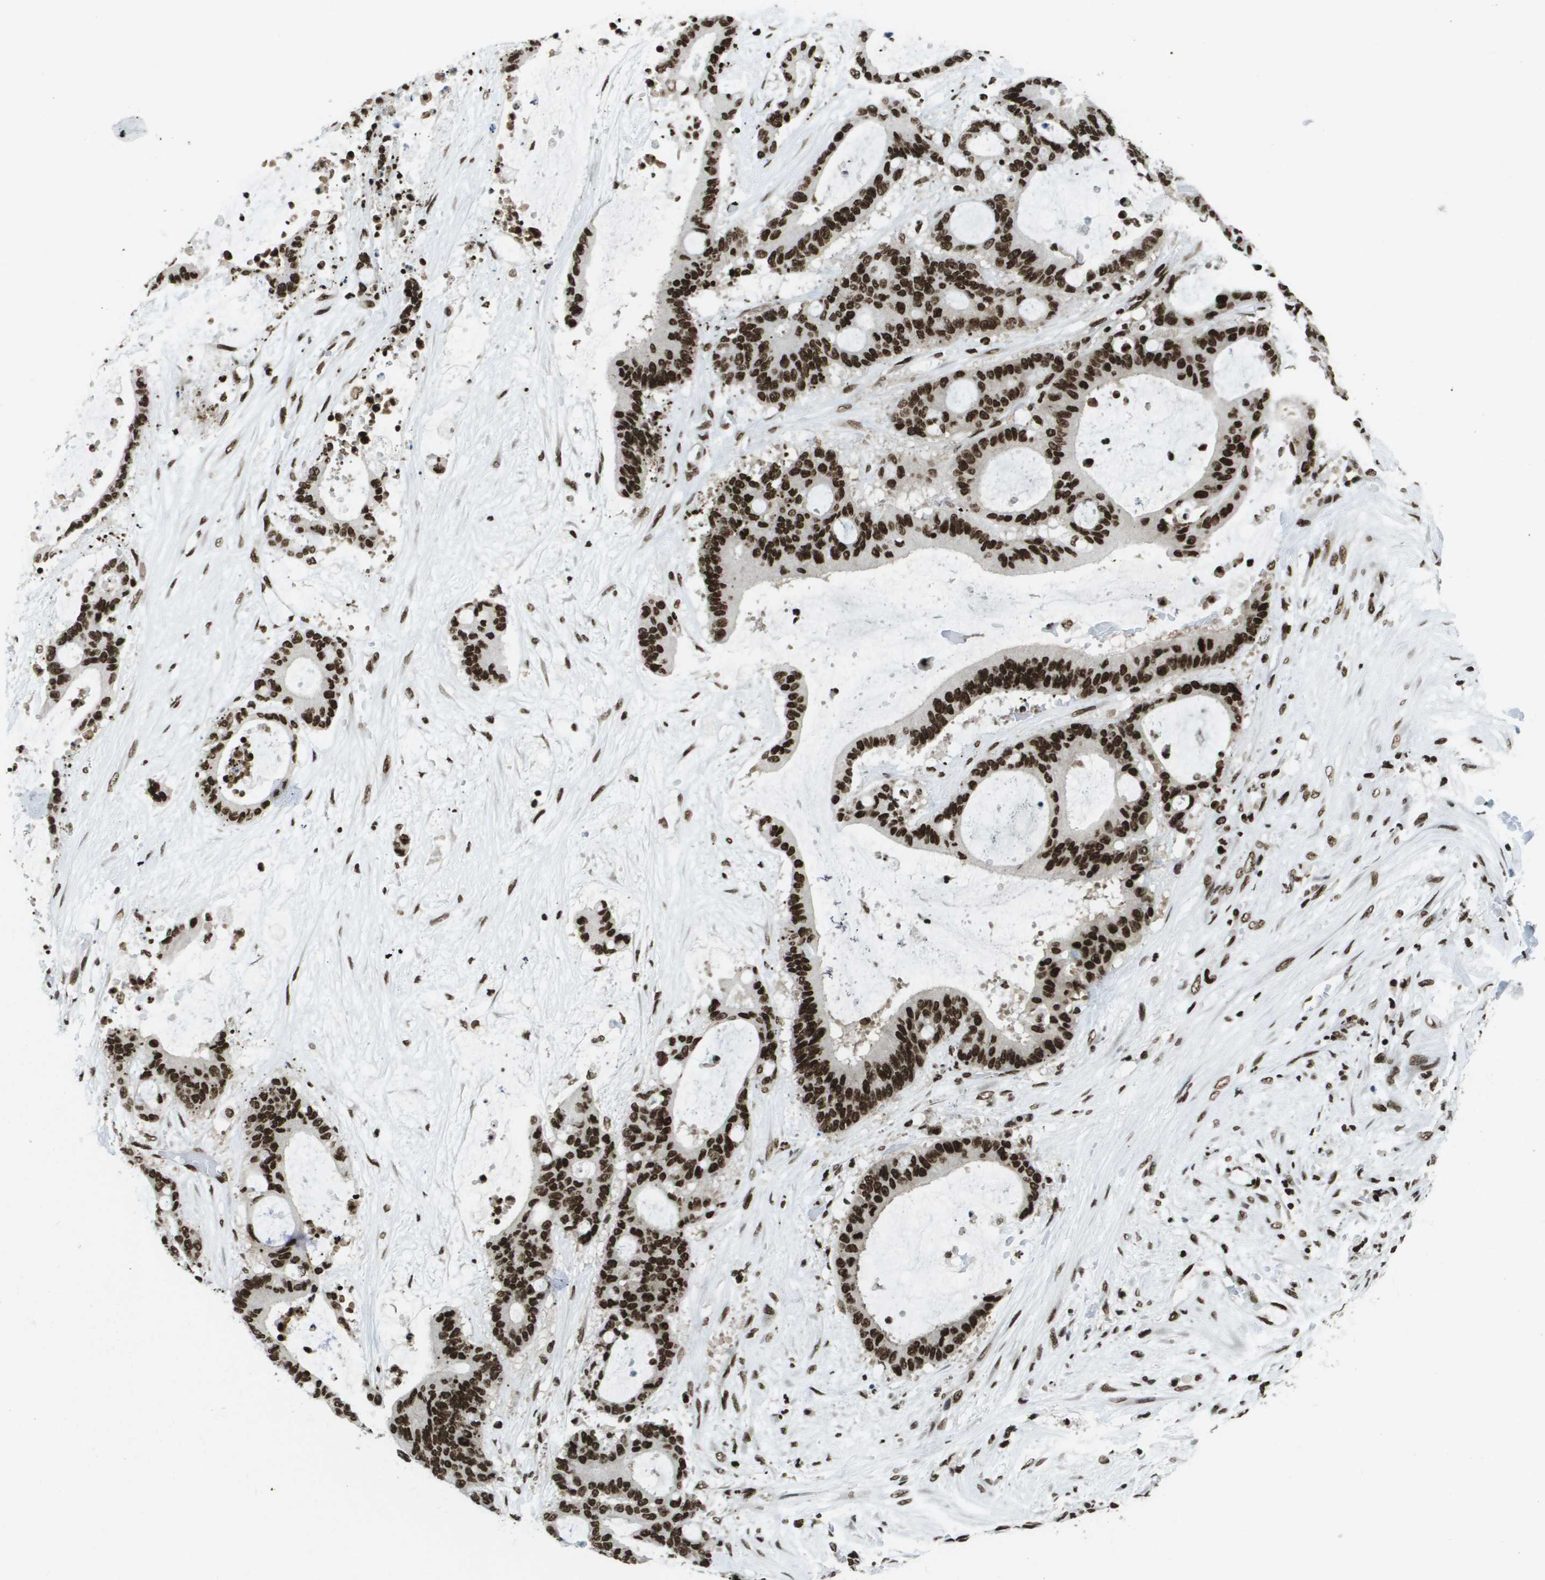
{"staining": {"intensity": "strong", "quantity": ">75%", "location": "nuclear"}, "tissue": "liver cancer", "cell_type": "Tumor cells", "image_type": "cancer", "snomed": [{"axis": "morphology", "description": "Cholangiocarcinoma"}, {"axis": "topography", "description": "Liver"}], "caption": "Immunohistochemical staining of cholangiocarcinoma (liver) shows high levels of strong nuclear expression in approximately >75% of tumor cells. (DAB (3,3'-diaminobenzidine) IHC with brightfield microscopy, high magnification).", "gene": "GLYR1", "patient": {"sex": "female", "age": 73}}